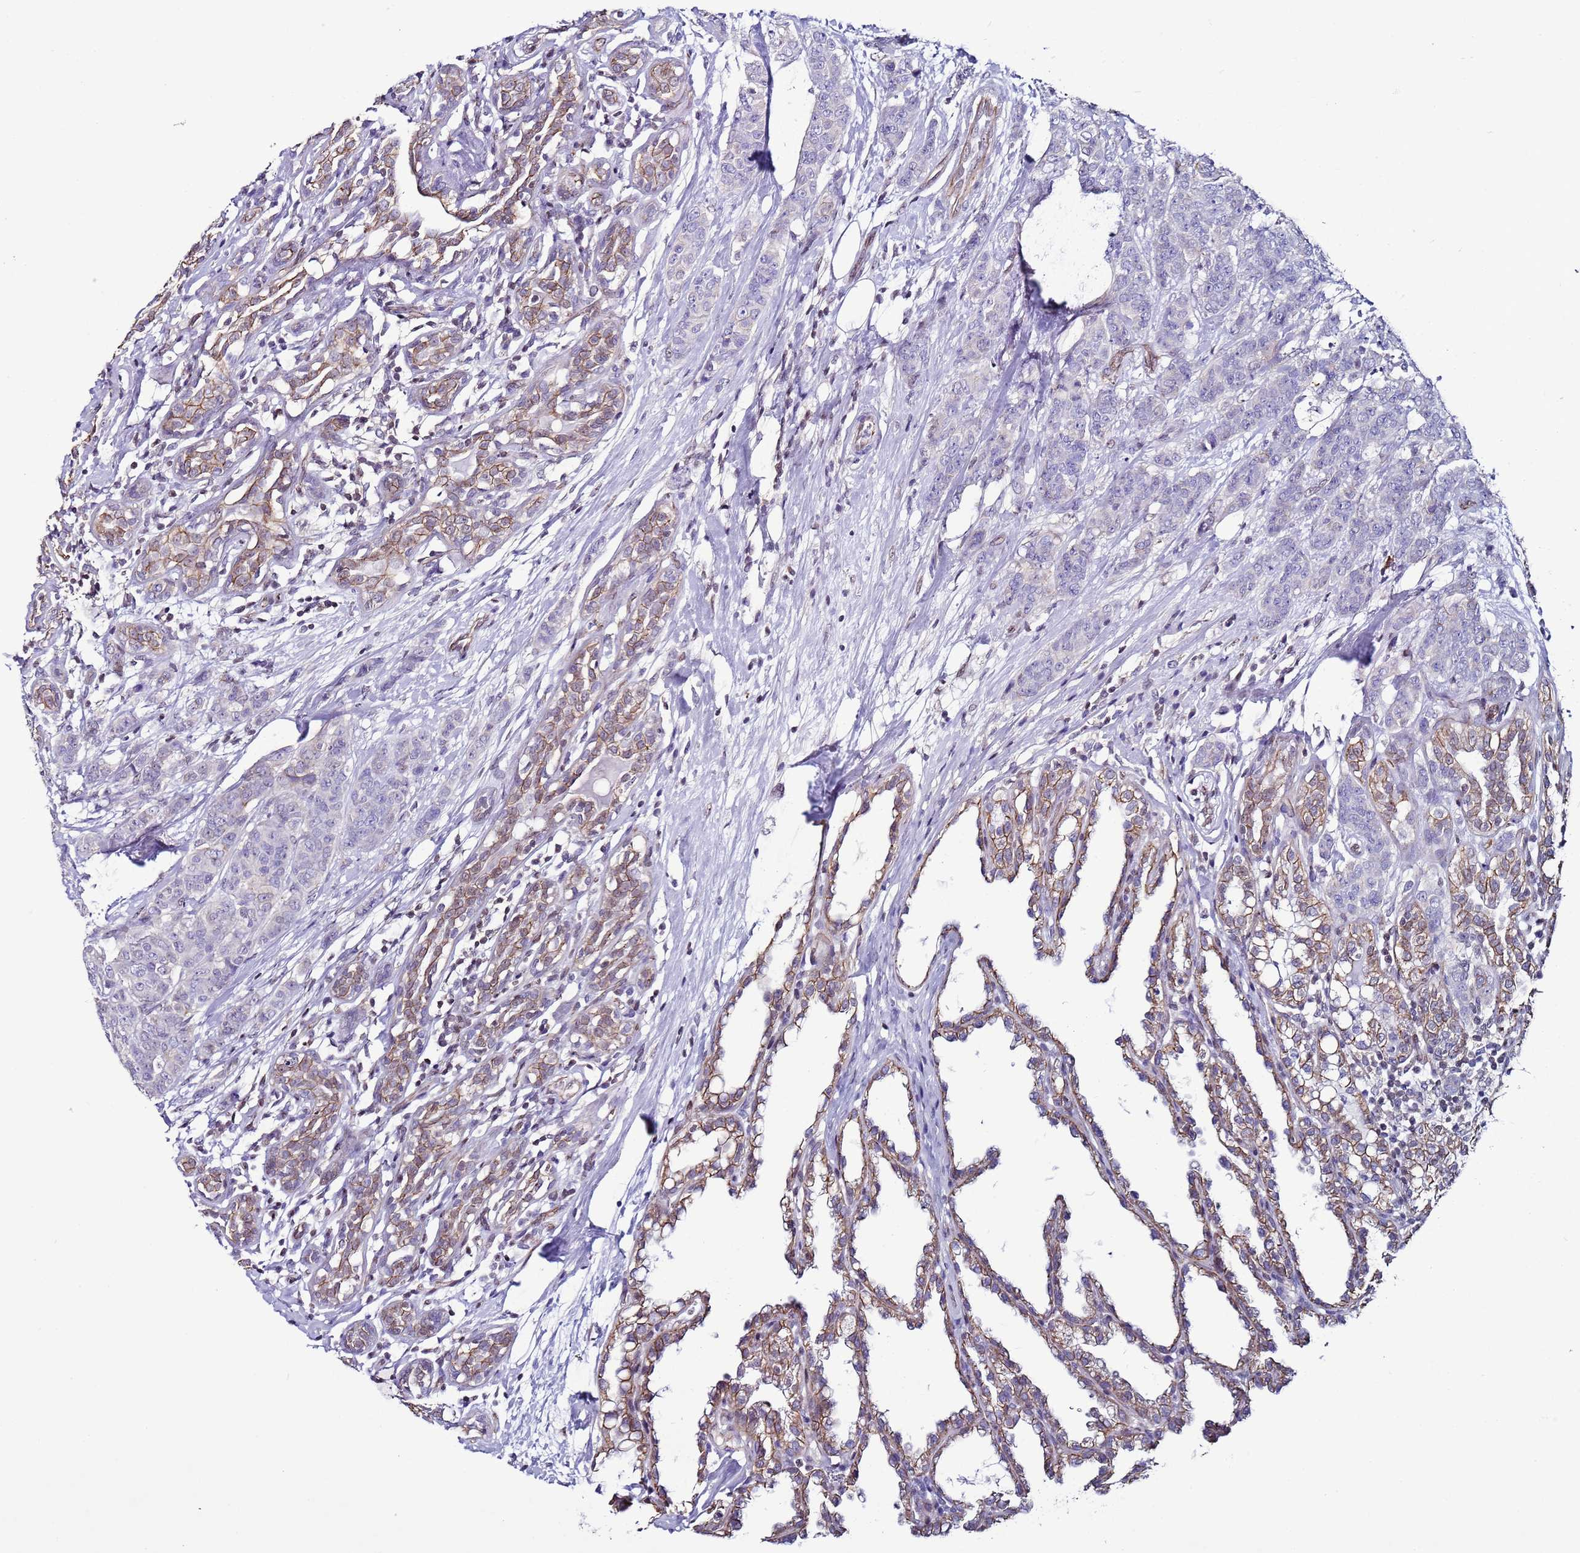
{"staining": {"intensity": "negative", "quantity": "none", "location": "none"}, "tissue": "breast cancer", "cell_type": "Tumor cells", "image_type": "cancer", "snomed": [{"axis": "morphology", "description": "Duct carcinoma"}, {"axis": "topography", "description": "Breast"}], "caption": "An immunohistochemistry image of breast cancer is shown. There is no staining in tumor cells of breast cancer. The staining is performed using DAB brown chromogen with nuclei counter-stained in using hematoxylin.", "gene": "TENM3", "patient": {"sex": "female", "age": 40}}